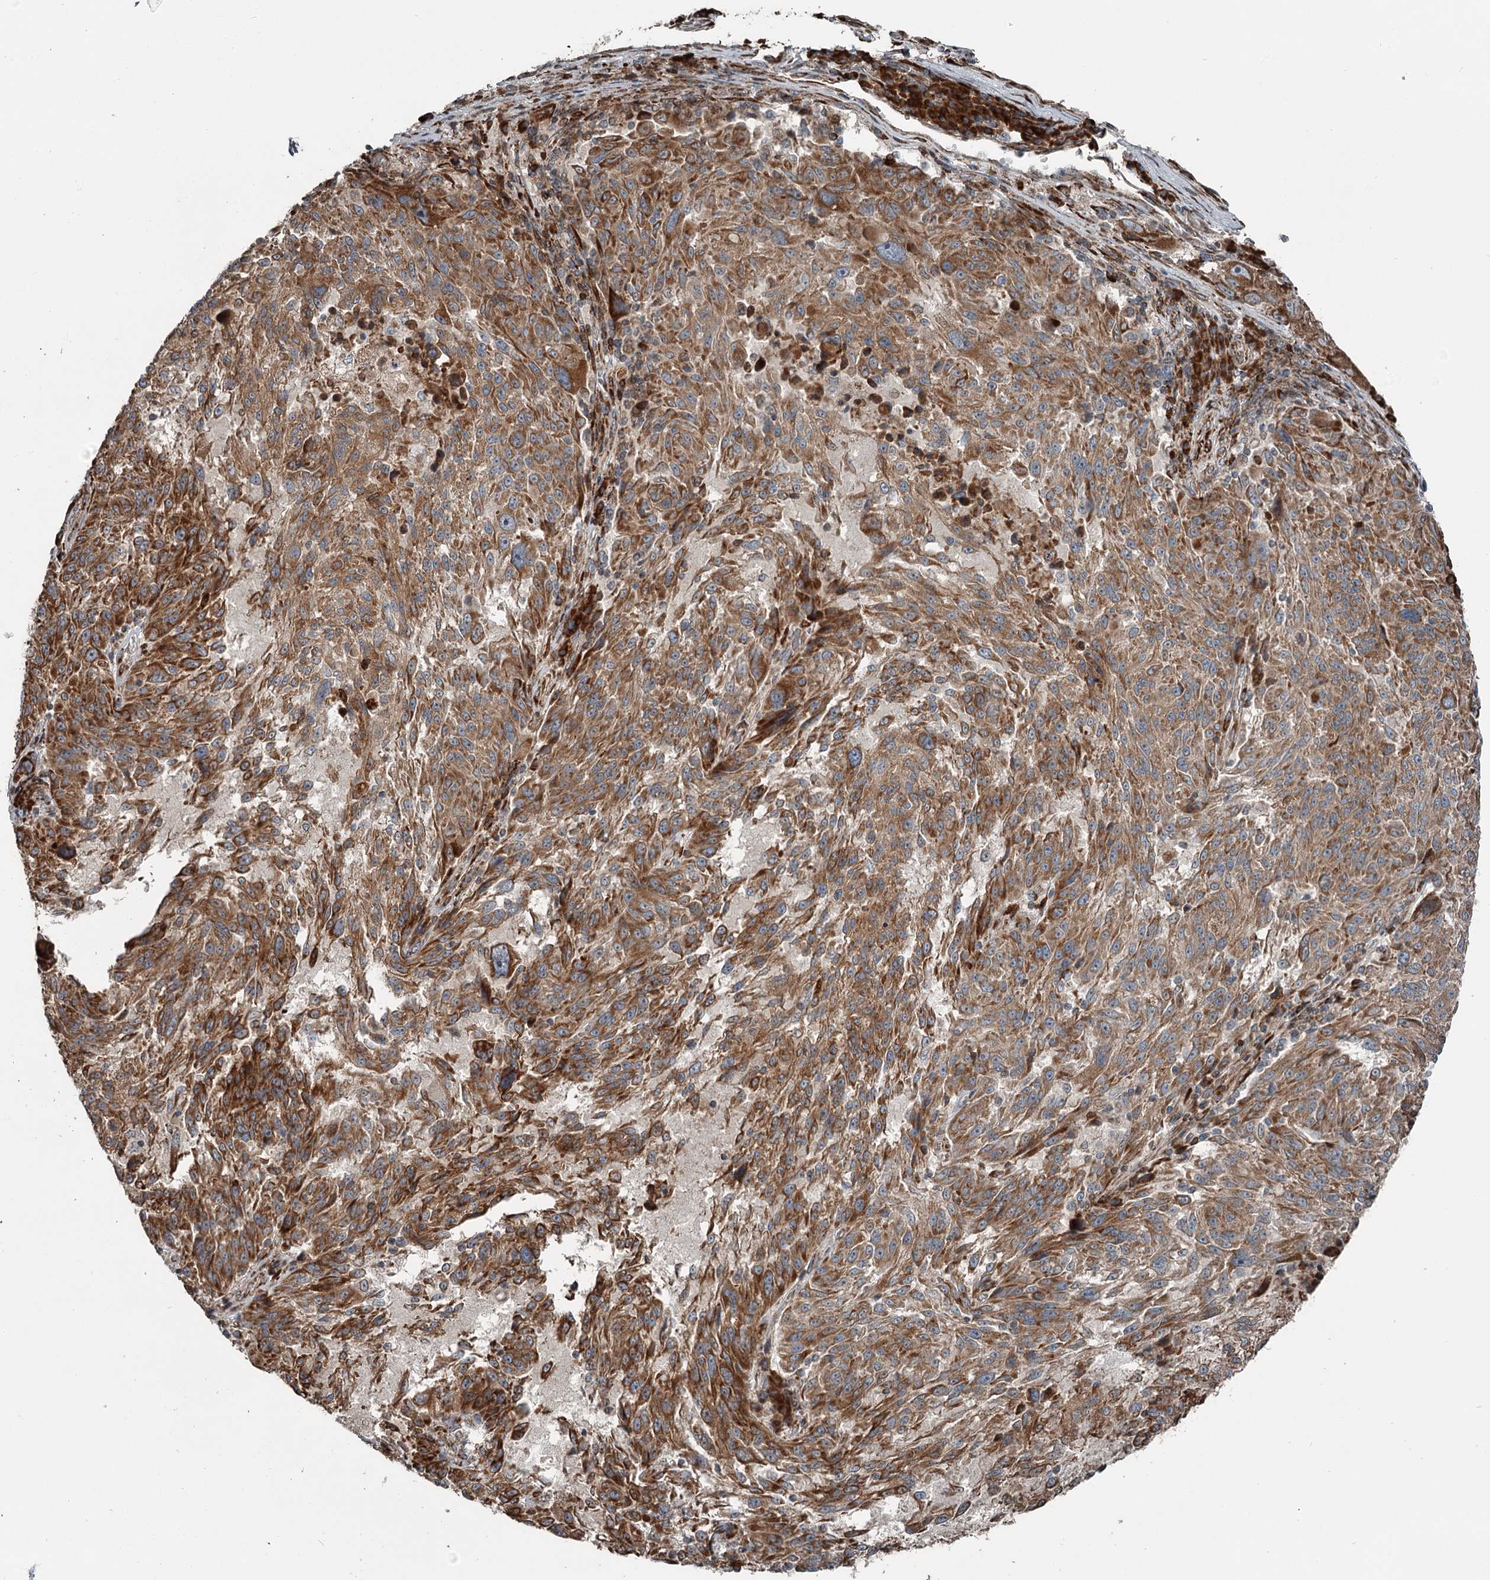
{"staining": {"intensity": "moderate", "quantity": ">75%", "location": "cytoplasmic/membranous"}, "tissue": "melanoma", "cell_type": "Tumor cells", "image_type": "cancer", "snomed": [{"axis": "morphology", "description": "Malignant melanoma, NOS"}, {"axis": "topography", "description": "Skin"}], "caption": "Melanoma stained with DAB (3,3'-diaminobenzidine) immunohistochemistry (IHC) shows medium levels of moderate cytoplasmic/membranous expression in approximately >75% of tumor cells. (brown staining indicates protein expression, while blue staining denotes nuclei).", "gene": "RASSF8", "patient": {"sex": "male", "age": 53}}